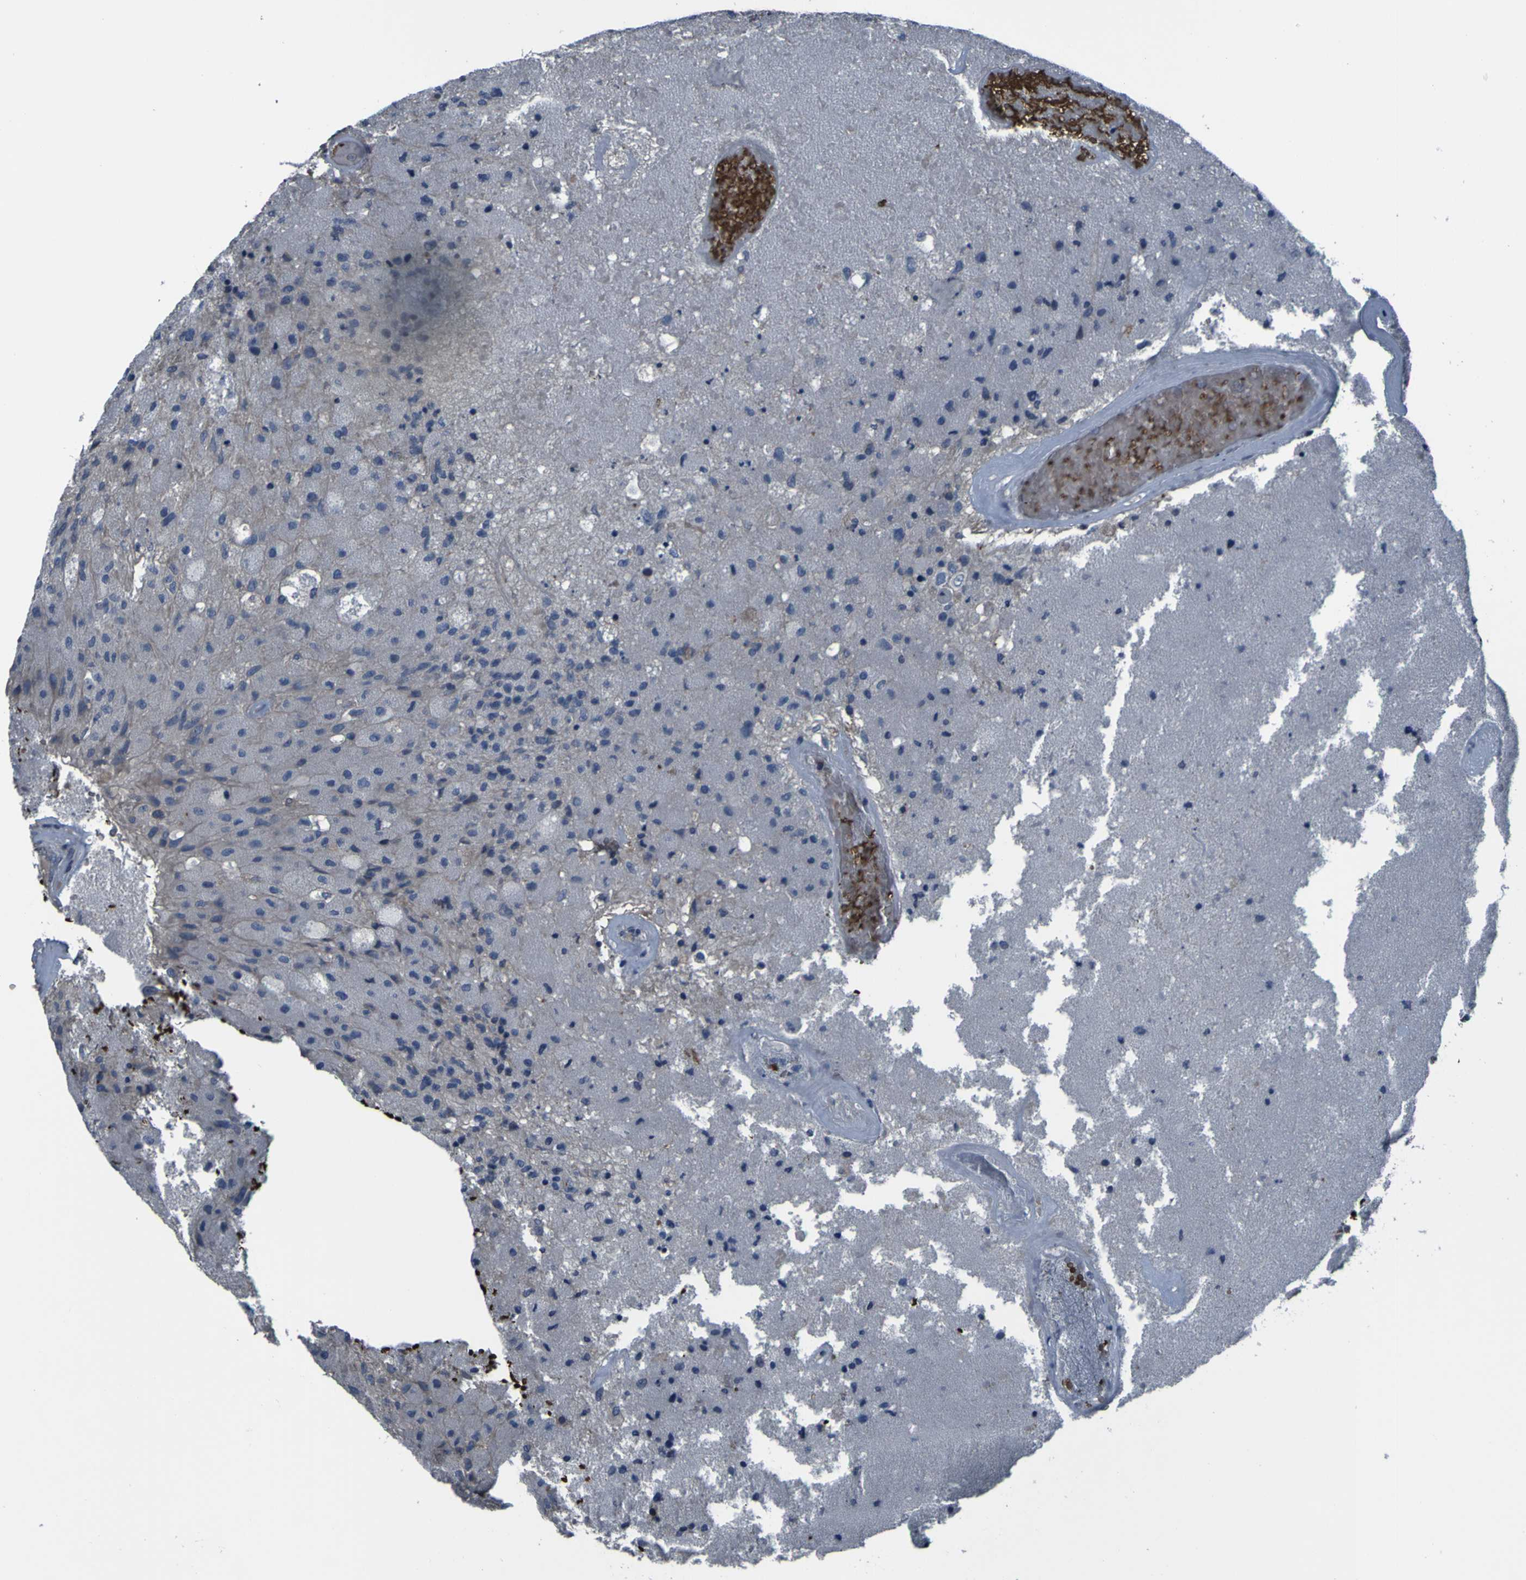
{"staining": {"intensity": "negative", "quantity": "none", "location": "none"}, "tissue": "glioma", "cell_type": "Tumor cells", "image_type": "cancer", "snomed": [{"axis": "morphology", "description": "Normal tissue, NOS"}, {"axis": "morphology", "description": "Glioma, malignant, High grade"}, {"axis": "topography", "description": "Cerebral cortex"}], "caption": "IHC photomicrograph of malignant high-grade glioma stained for a protein (brown), which demonstrates no staining in tumor cells.", "gene": "GRAMD1A", "patient": {"sex": "male", "age": 77}}